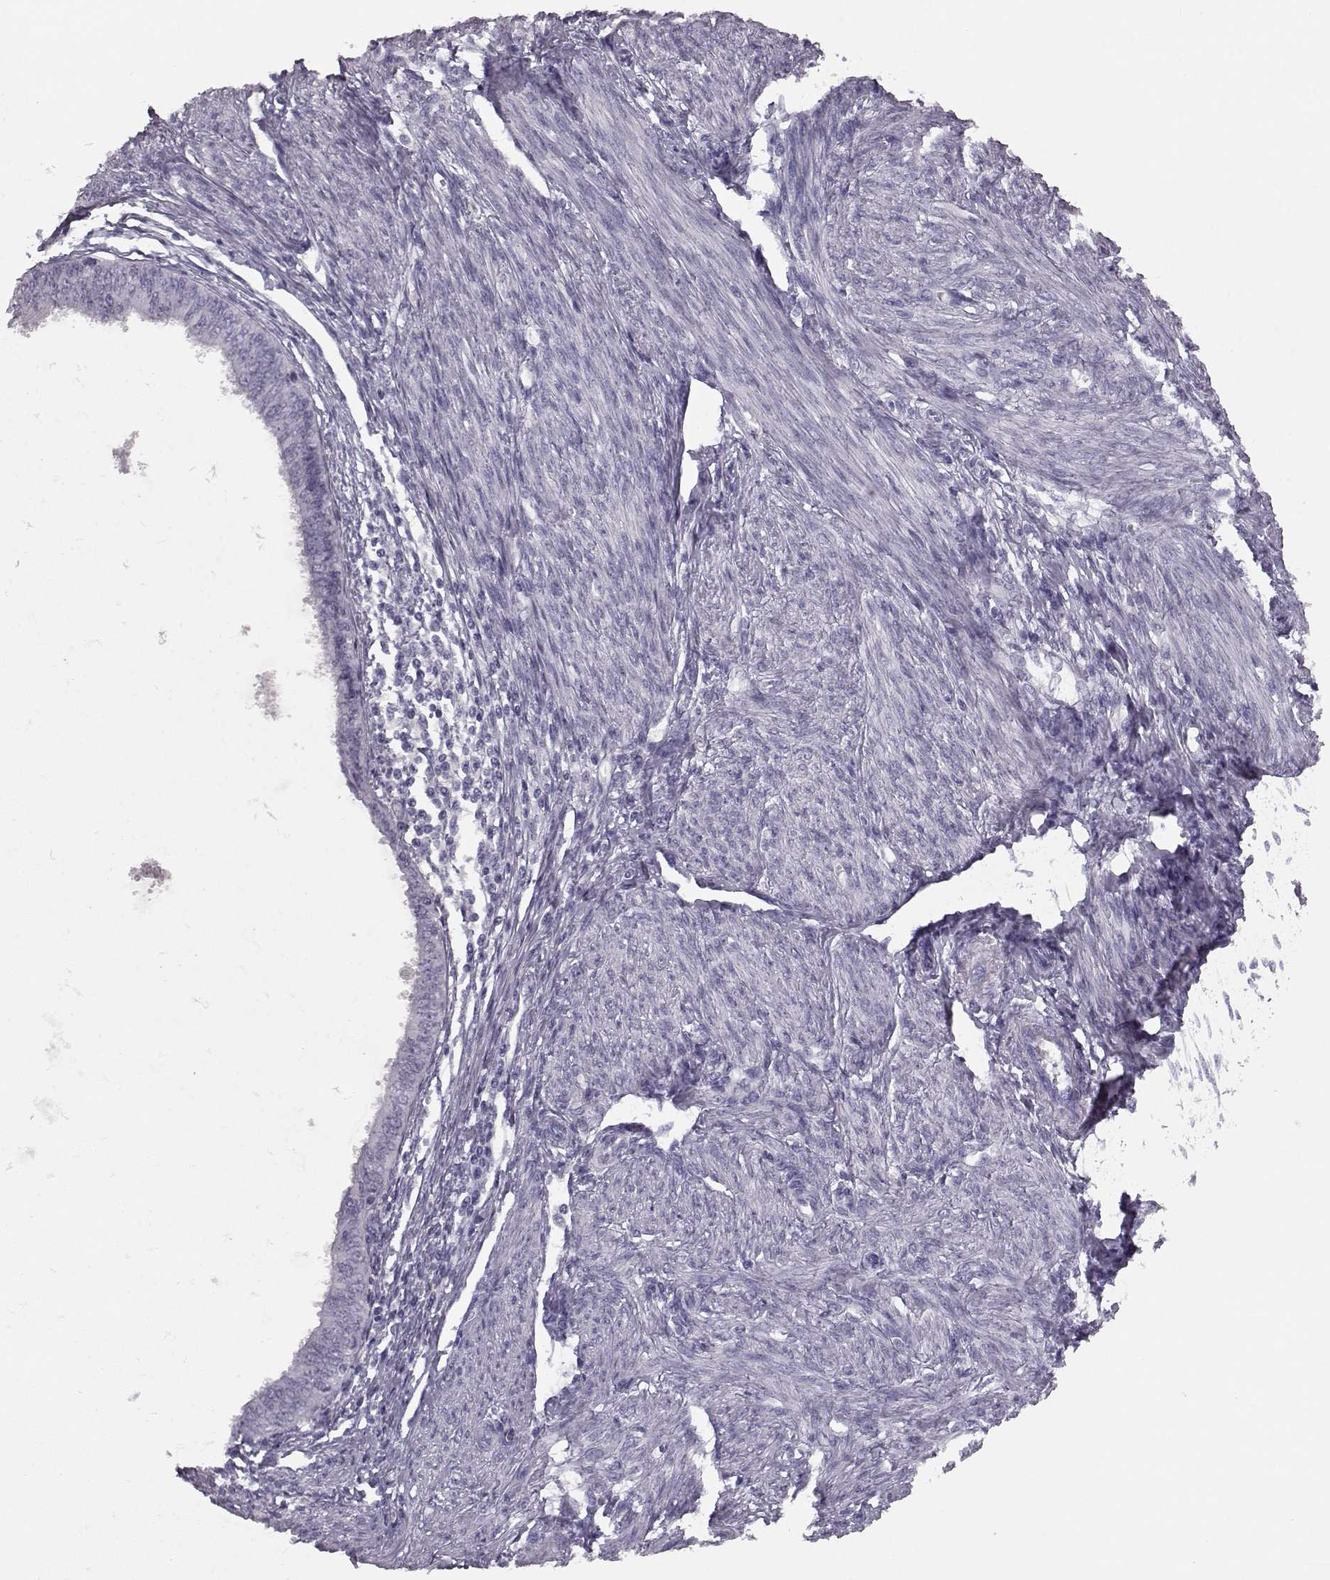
{"staining": {"intensity": "negative", "quantity": "none", "location": "none"}, "tissue": "endometrial cancer", "cell_type": "Tumor cells", "image_type": "cancer", "snomed": [{"axis": "morphology", "description": "Adenocarcinoma, NOS"}, {"axis": "topography", "description": "Endometrium"}], "caption": "The image exhibits no staining of tumor cells in endometrial cancer.", "gene": "CCL19", "patient": {"sex": "female", "age": 68}}